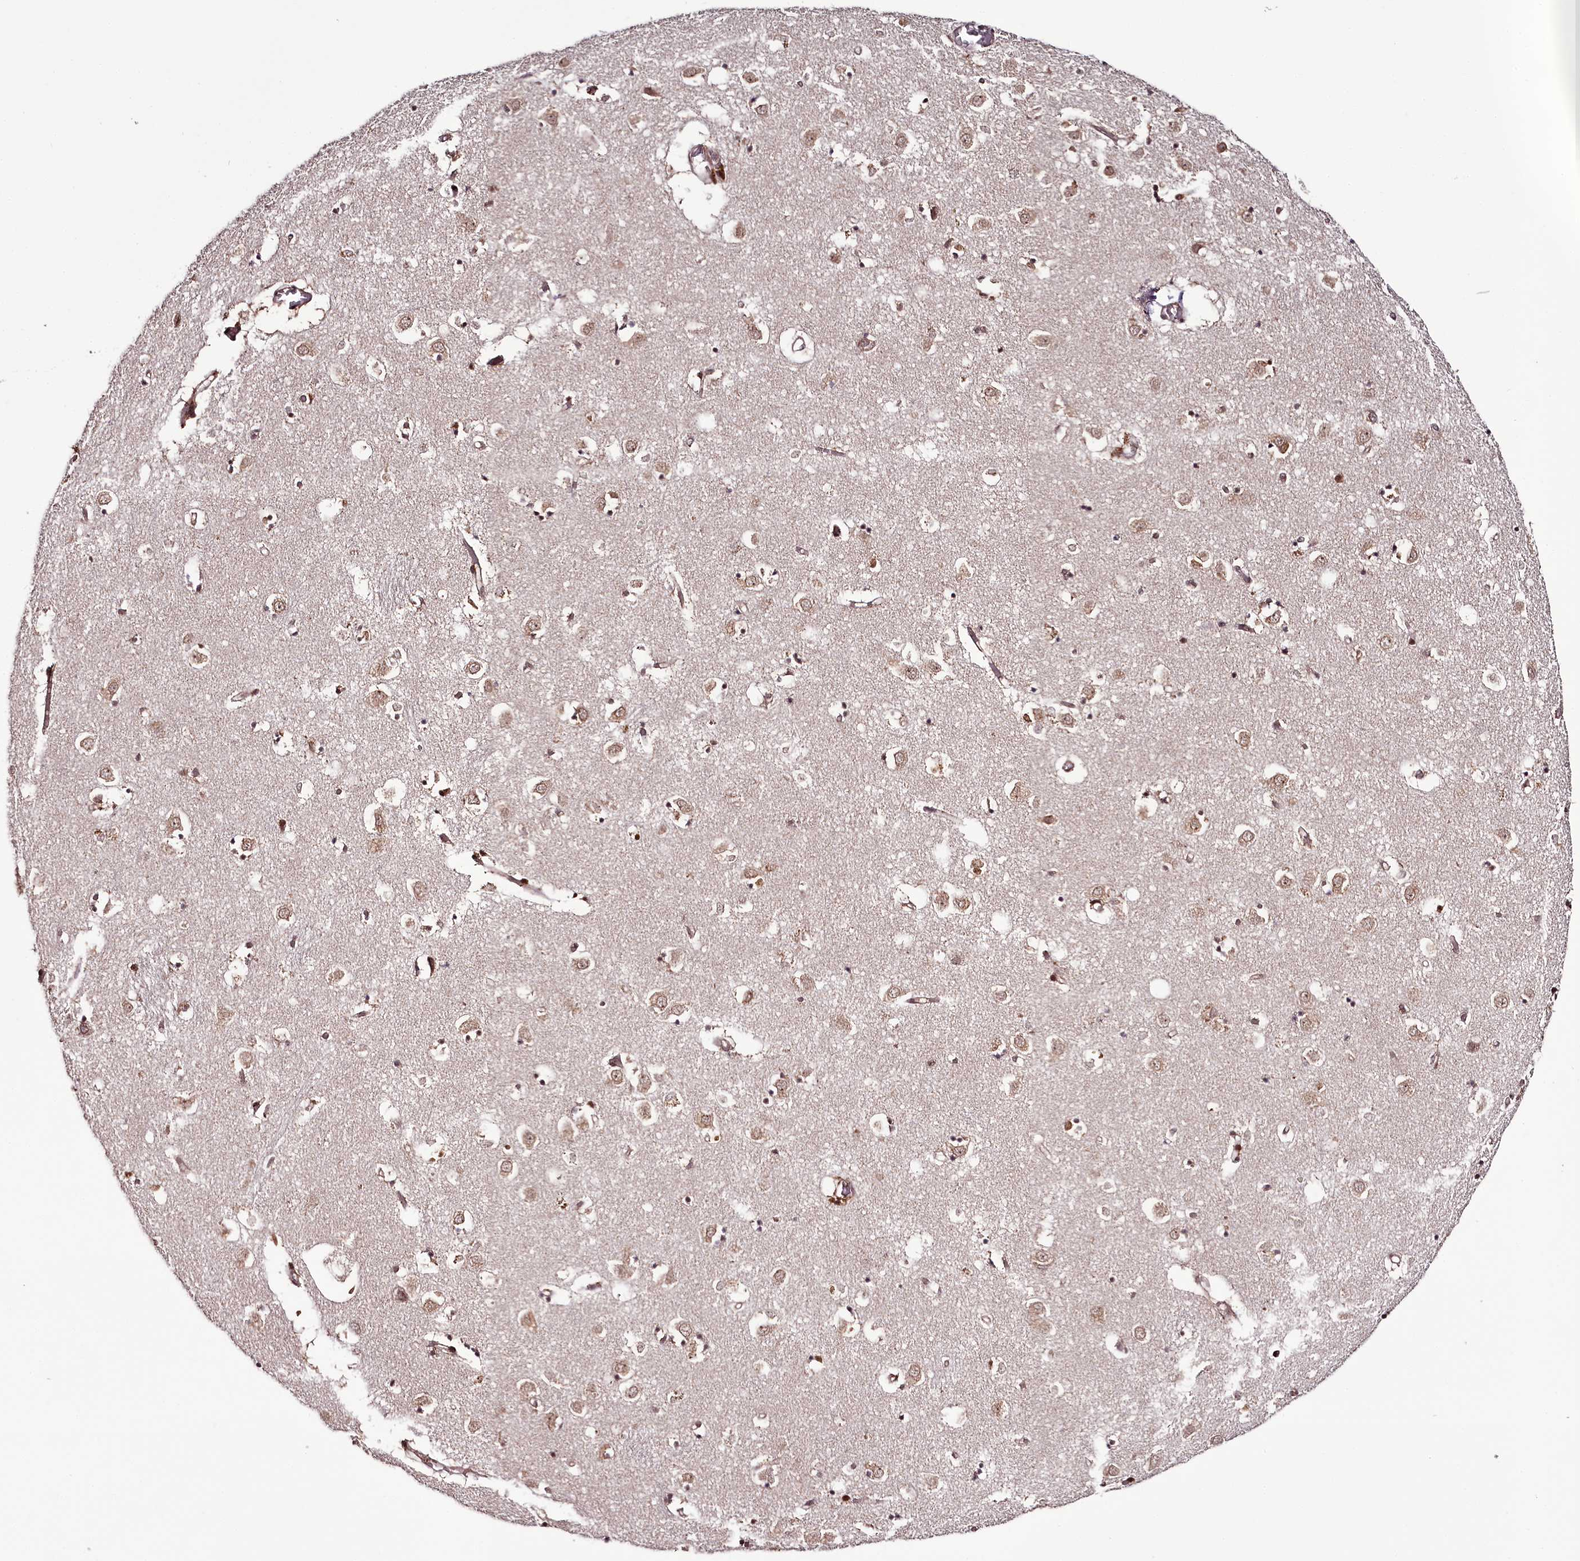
{"staining": {"intensity": "moderate", "quantity": "25%-75%", "location": "nuclear"}, "tissue": "caudate", "cell_type": "Glial cells", "image_type": "normal", "snomed": [{"axis": "morphology", "description": "Normal tissue, NOS"}, {"axis": "topography", "description": "Lateral ventricle wall"}], "caption": "IHC of normal human caudate exhibits medium levels of moderate nuclear staining in about 25%-75% of glial cells.", "gene": "THYN1", "patient": {"sex": "male", "age": 70}}